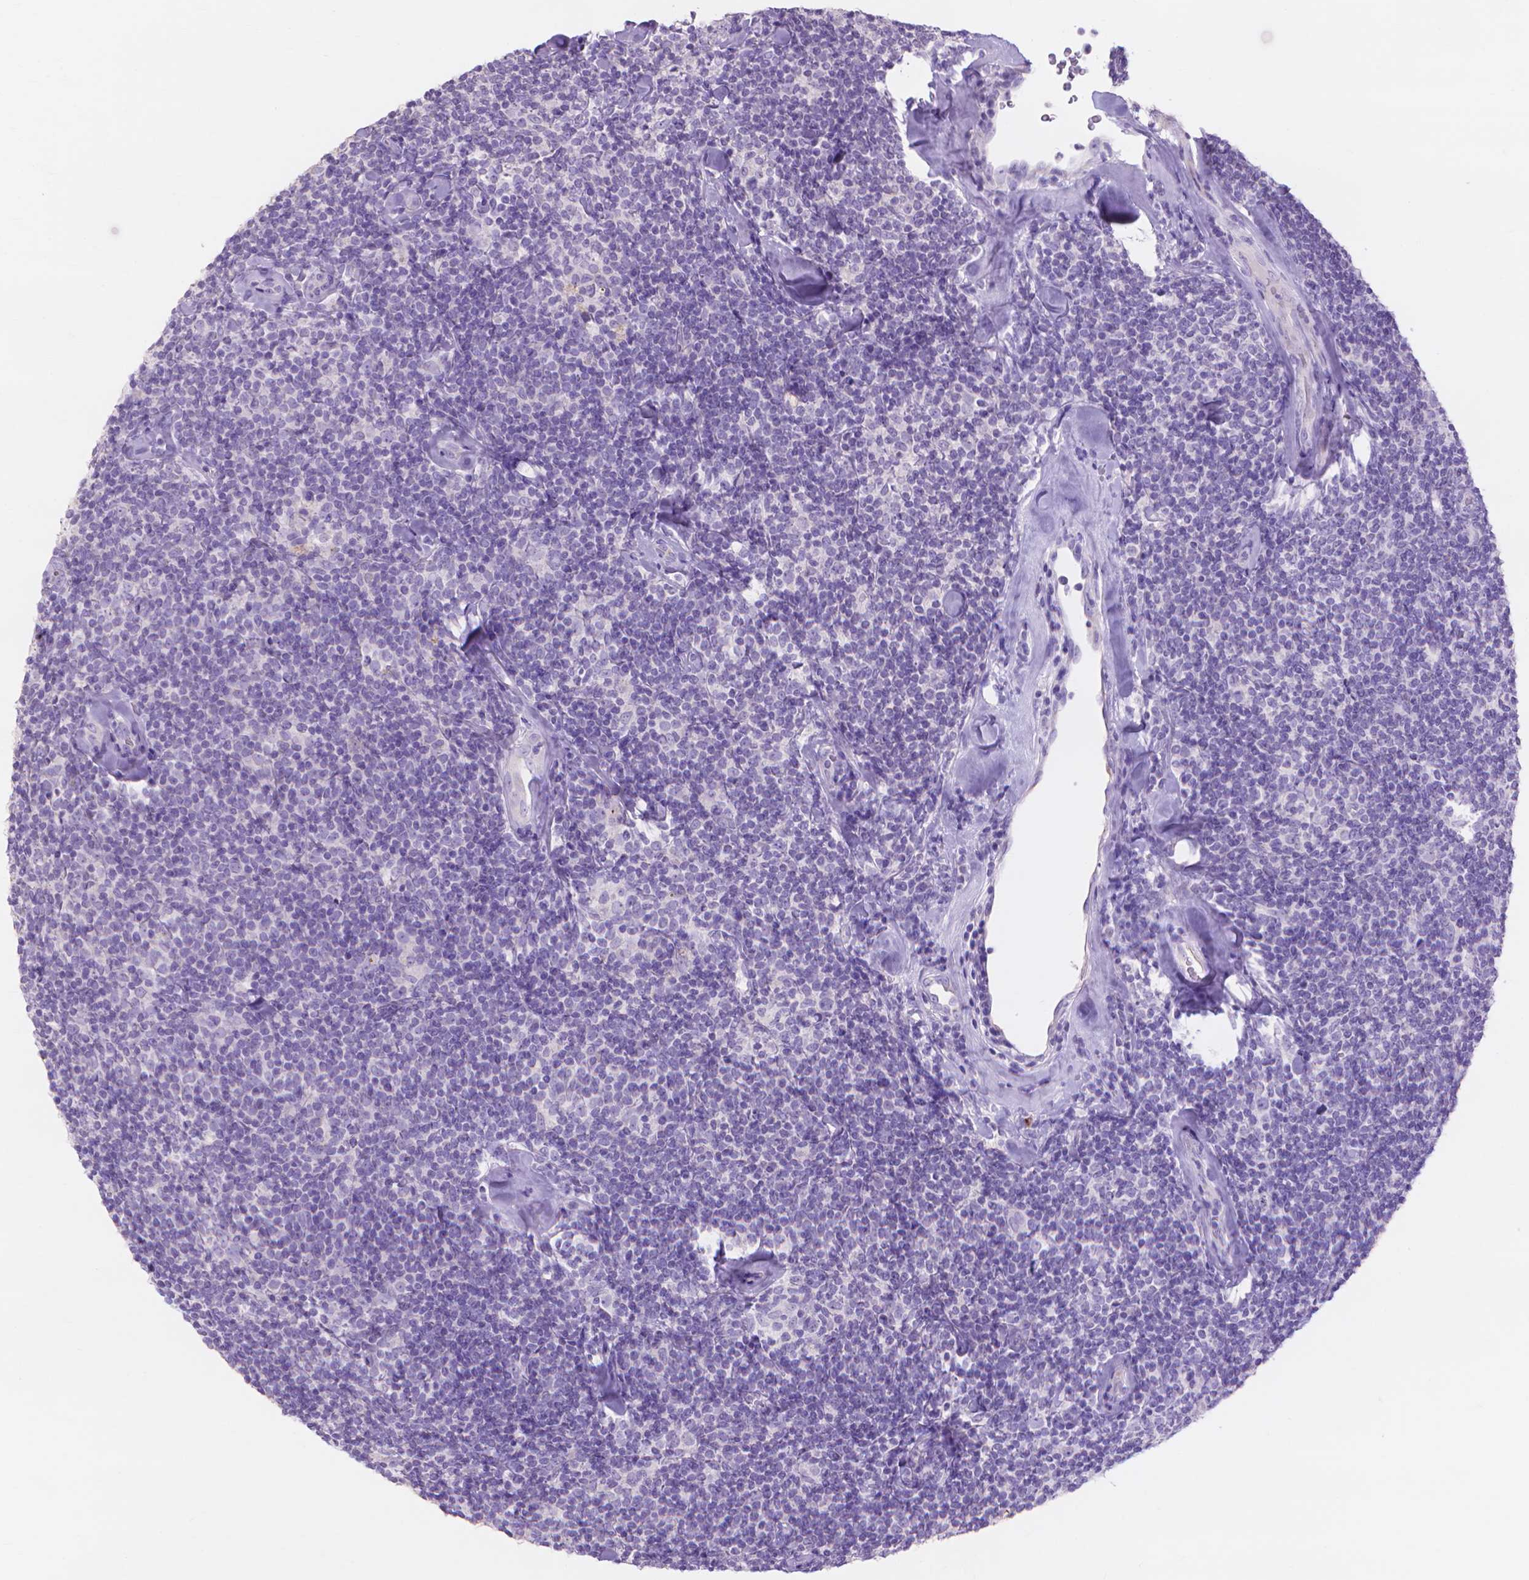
{"staining": {"intensity": "negative", "quantity": "none", "location": "none"}, "tissue": "lymphoma", "cell_type": "Tumor cells", "image_type": "cancer", "snomed": [{"axis": "morphology", "description": "Malignant lymphoma, non-Hodgkin's type, Low grade"}, {"axis": "topography", "description": "Lymph node"}], "caption": "Human malignant lymphoma, non-Hodgkin's type (low-grade) stained for a protein using immunohistochemistry displays no positivity in tumor cells.", "gene": "MMP11", "patient": {"sex": "female", "age": 56}}